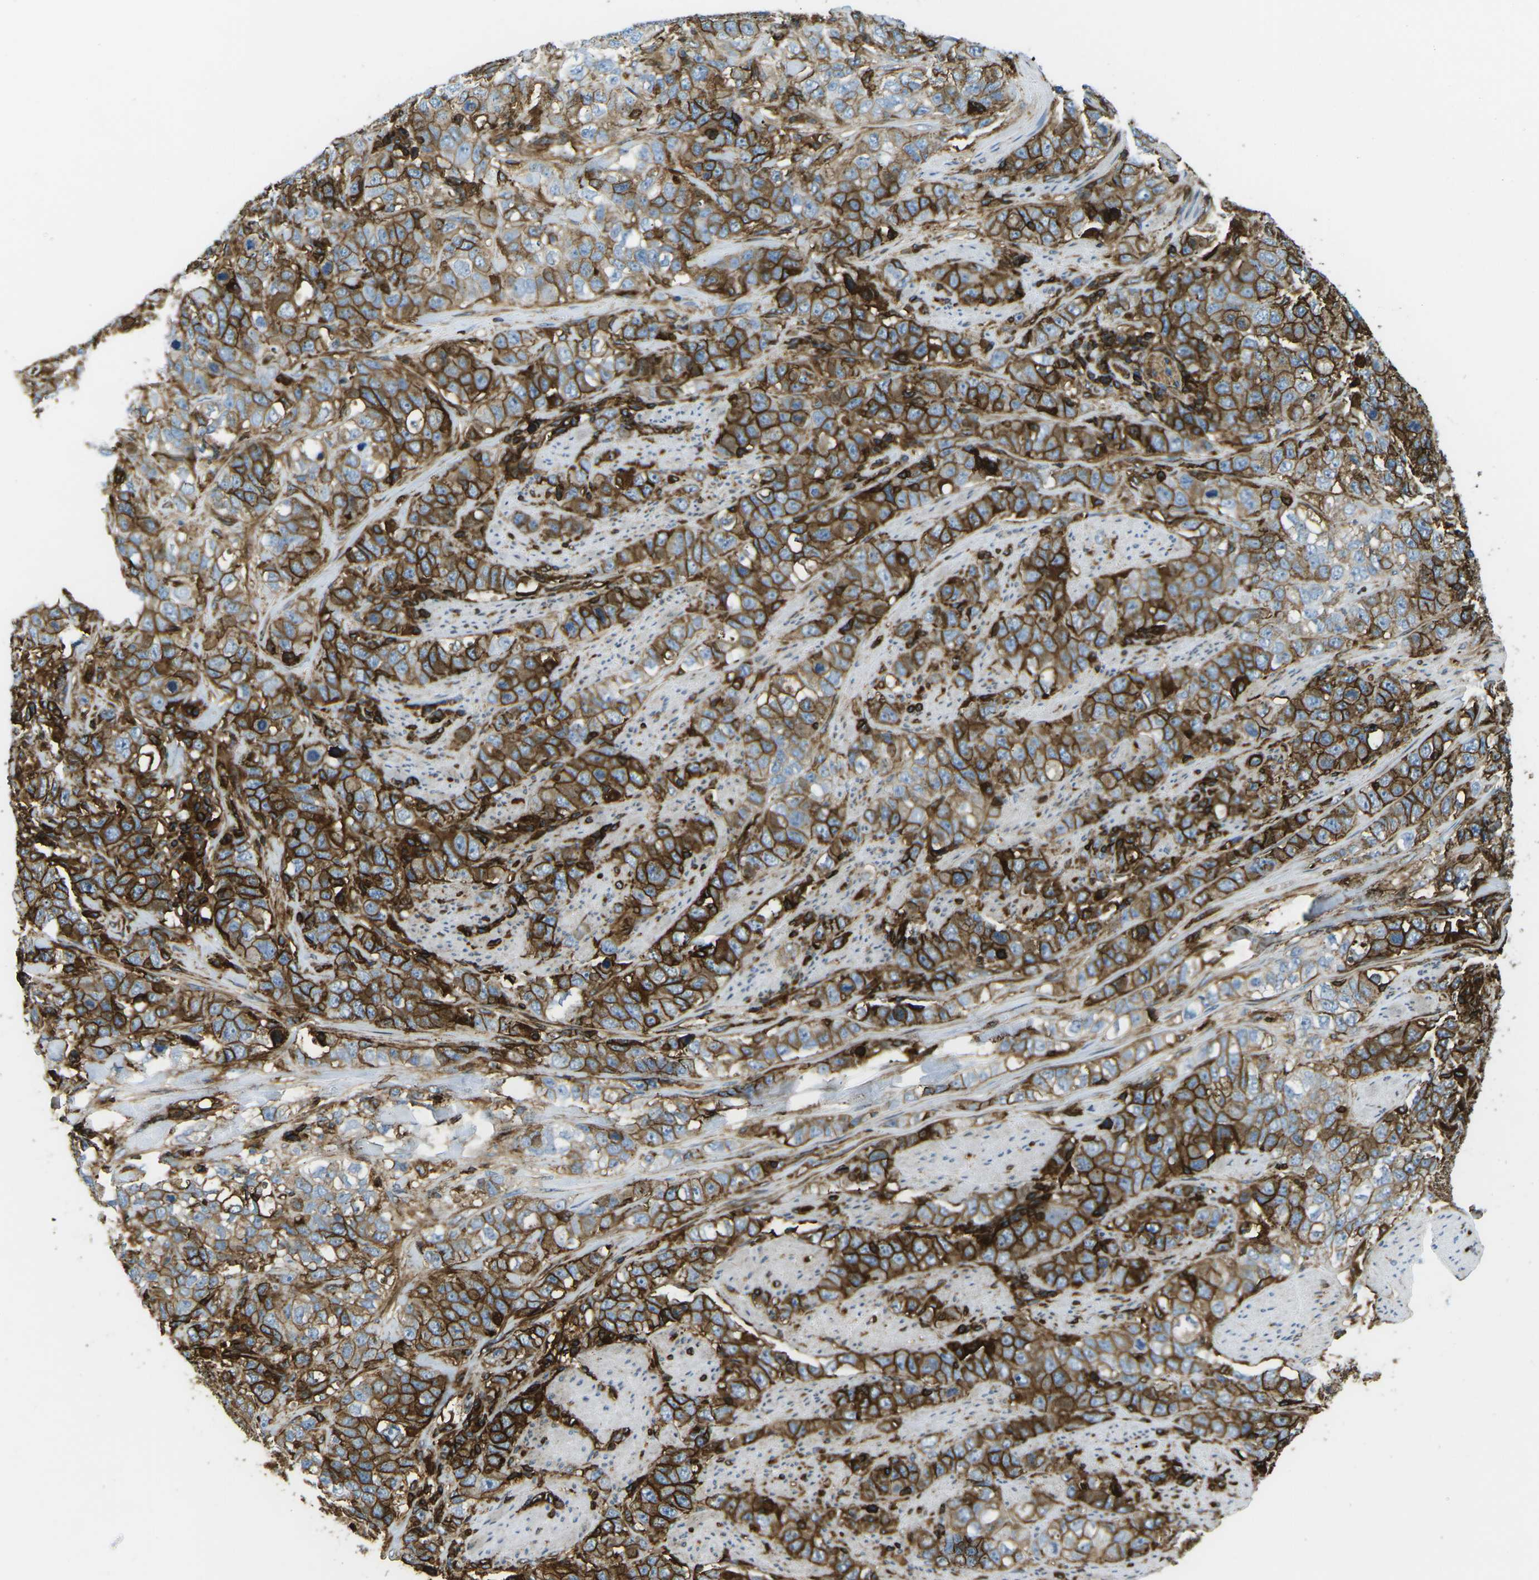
{"staining": {"intensity": "strong", "quantity": ">75%", "location": "cytoplasmic/membranous"}, "tissue": "stomach cancer", "cell_type": "Tumor cells", "image_type": "cancer", "snomed": [{"axis": "morphology", "description": "Adenocarcinoma, NOS"}, {"axis": "topography", "description": "Stomach"}], "caption": "Adenocarcinoma (stomach) was stained to show a protein in brown. There is high levels of strong cytoplasmic/membranous staining in about >75% of tumor cells. (brown staining indicates protein expression, while blue staining denotes nuclei).", "gene": "HLA-B", "patient": {"sex": "male", "age": 48}}